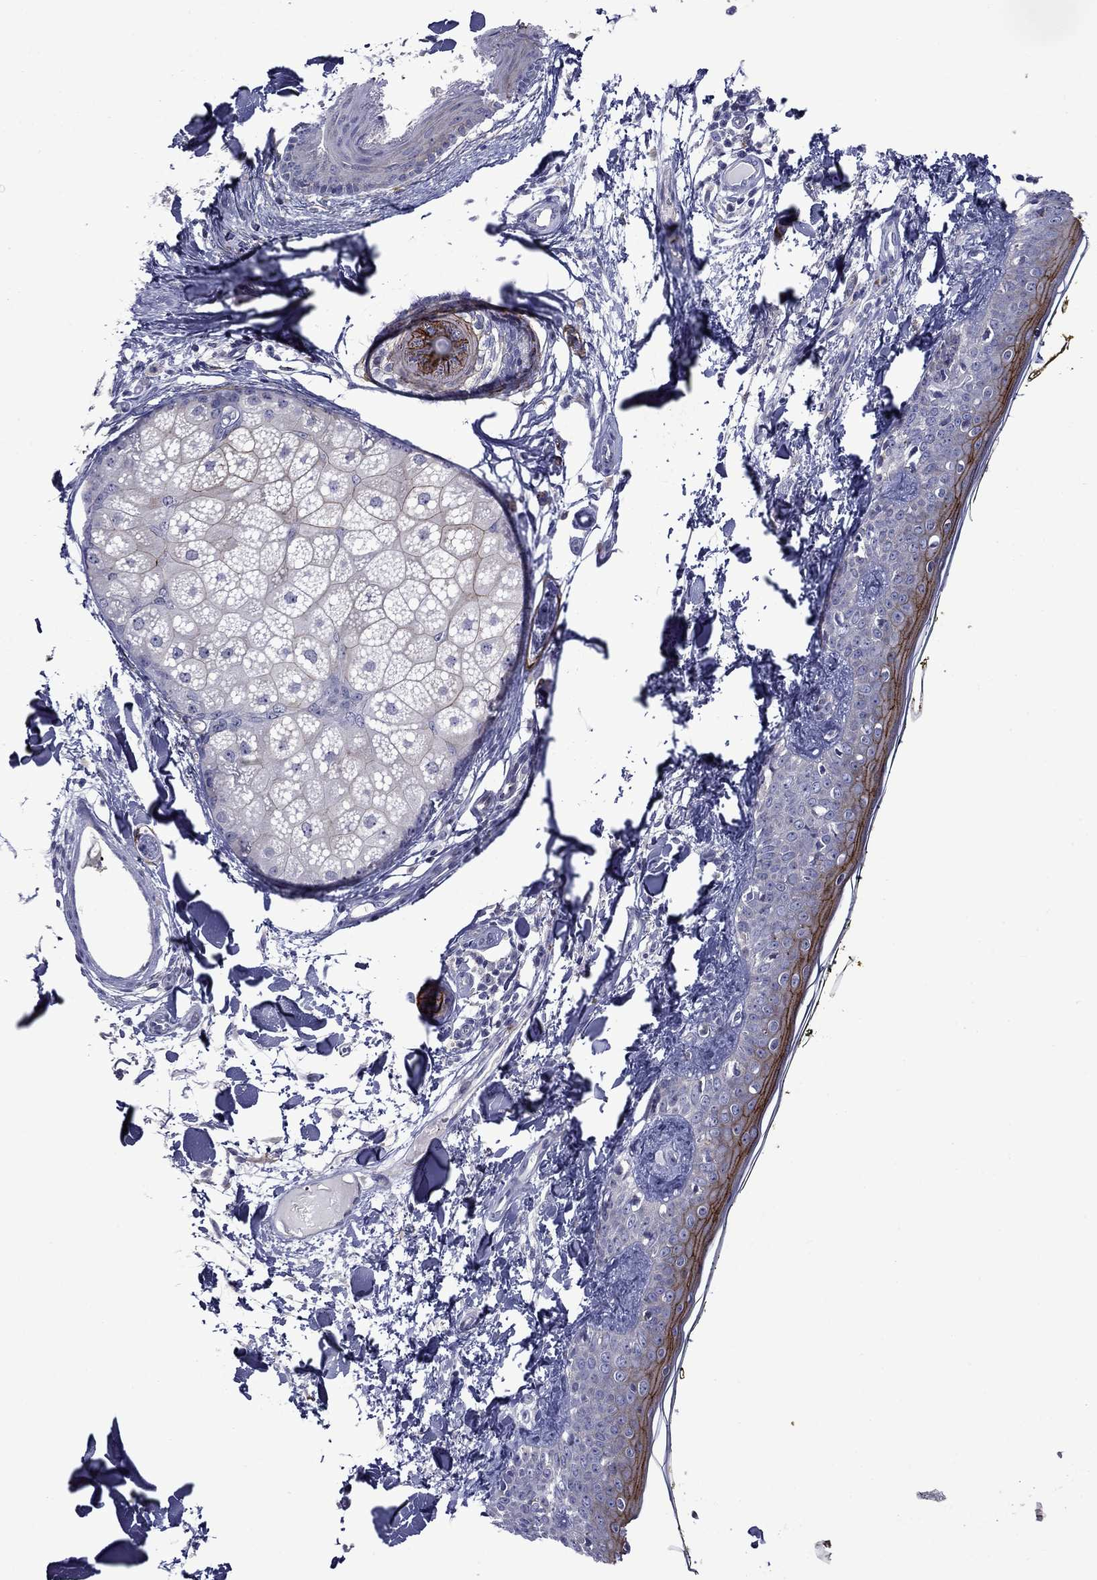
{"staining": {"intensity": "negative", "quantity": "none", "location": "none"}, "tissue": "skin", "cell_type": "Fibroblasts", "image_type": "normal", "snomed": [{"axis": "morphology", "description": "Normal tissue, NOS"}, {"axis": "topography", "description": "Skin"}], "caption": "A micrograph of skin stained for a protein reveals no brown staining in fibroblasts.", "gene": "LMO7", "patient": {"sex": "male", "age": 76}}